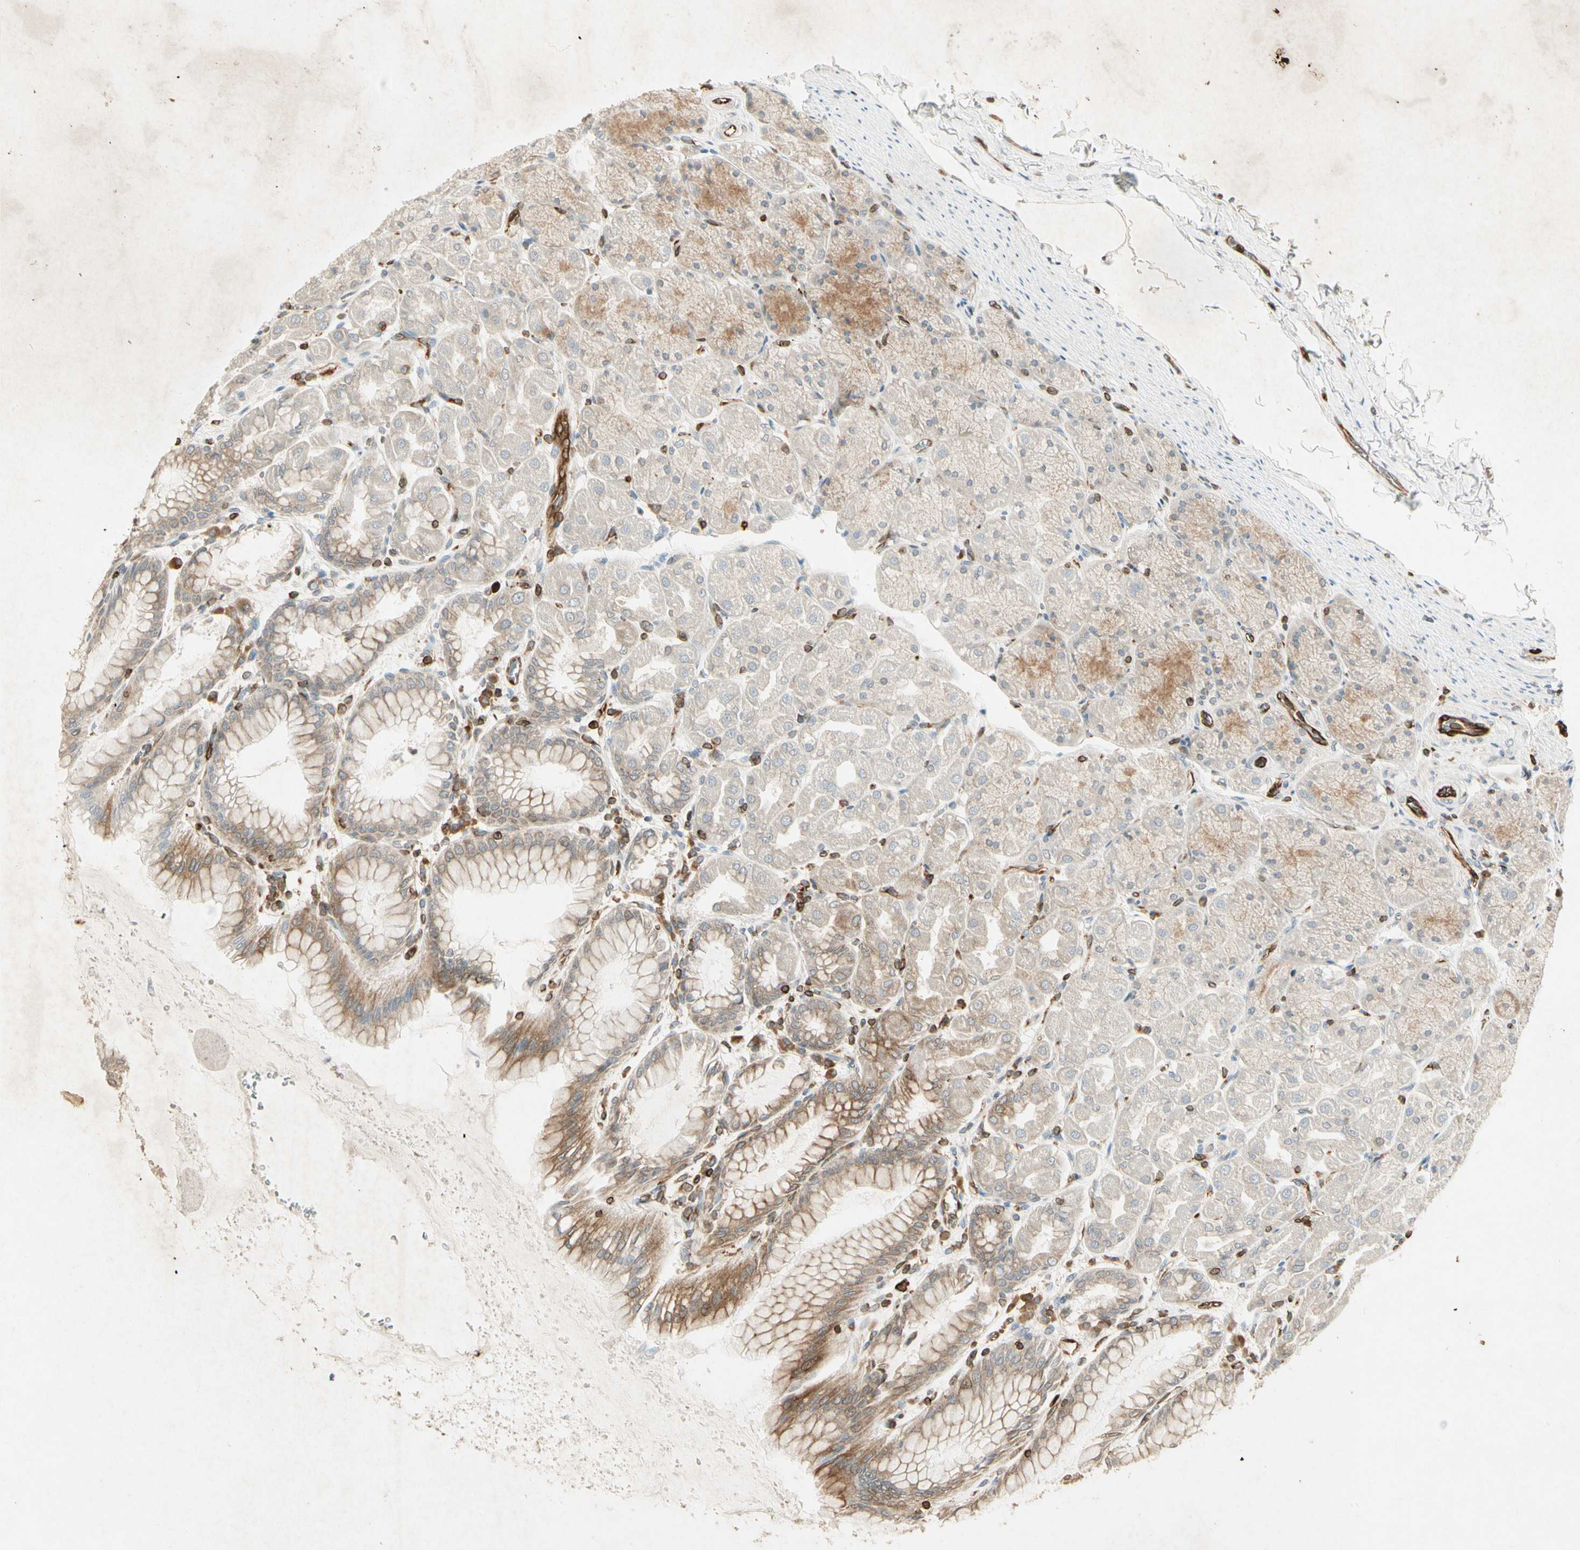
{"staining": {"intensity": "moderate", "quantity": ">75%", "location": "cytoplasmic/membranous"}, "tissue": "stomach", "cell_type": "Glandular cells", "image_type": "normal", "snomed": [{"axis": "morphology", "description": "Normal tissue, NOS"}, {"axis": "topography", "description": "Stomach, upper"}], "caption": "Benign stomach exhibits moderate cytoplasmic/membranous staining in approximately >75% of glandular cells (Brightfield microscopy of DAB IHC at high magnification)..", "gene": "TAPBP", "patient": {"sex": "female", "age": 56}}